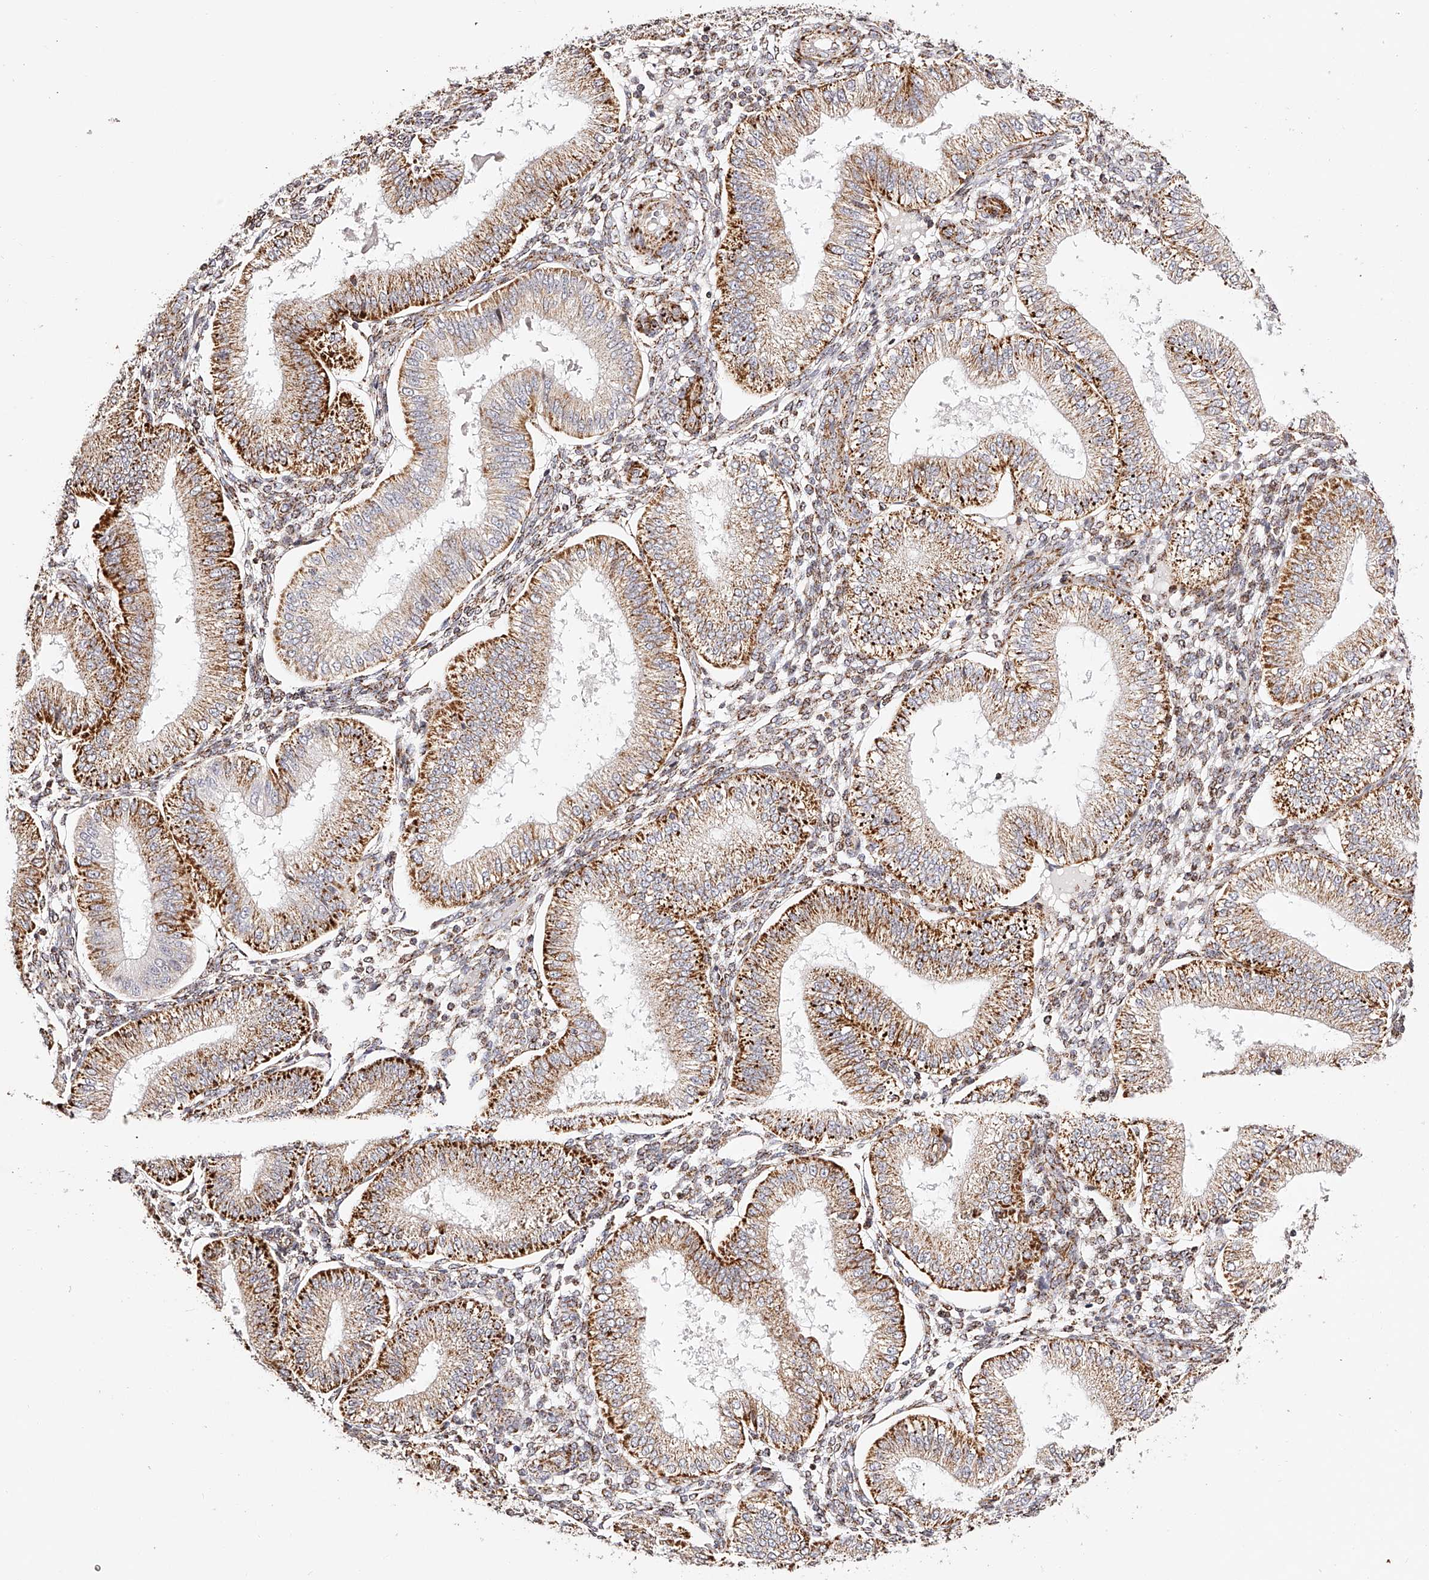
{"staining": {"intensity": "strong", "quantity": "25%-75%", "location": "cytoplasmic/membranous"}, "tissue": "endometrium", "cell_type": "Cells in endometrial stroma", "image_type": "normal", "snomed": [{"axis": "morphology", "description": "Normal tissue, NOS"}, {"axis": "topography", "description": "Endometrium"}], "caption": "A histopathology image of endometrium stained for a protein exhibits strong cytoplasmic/membranous brown staining in cells in endometrial stroma.", "gene": "NDUFV3", "patient": {"sex": "female", "age": 39}}